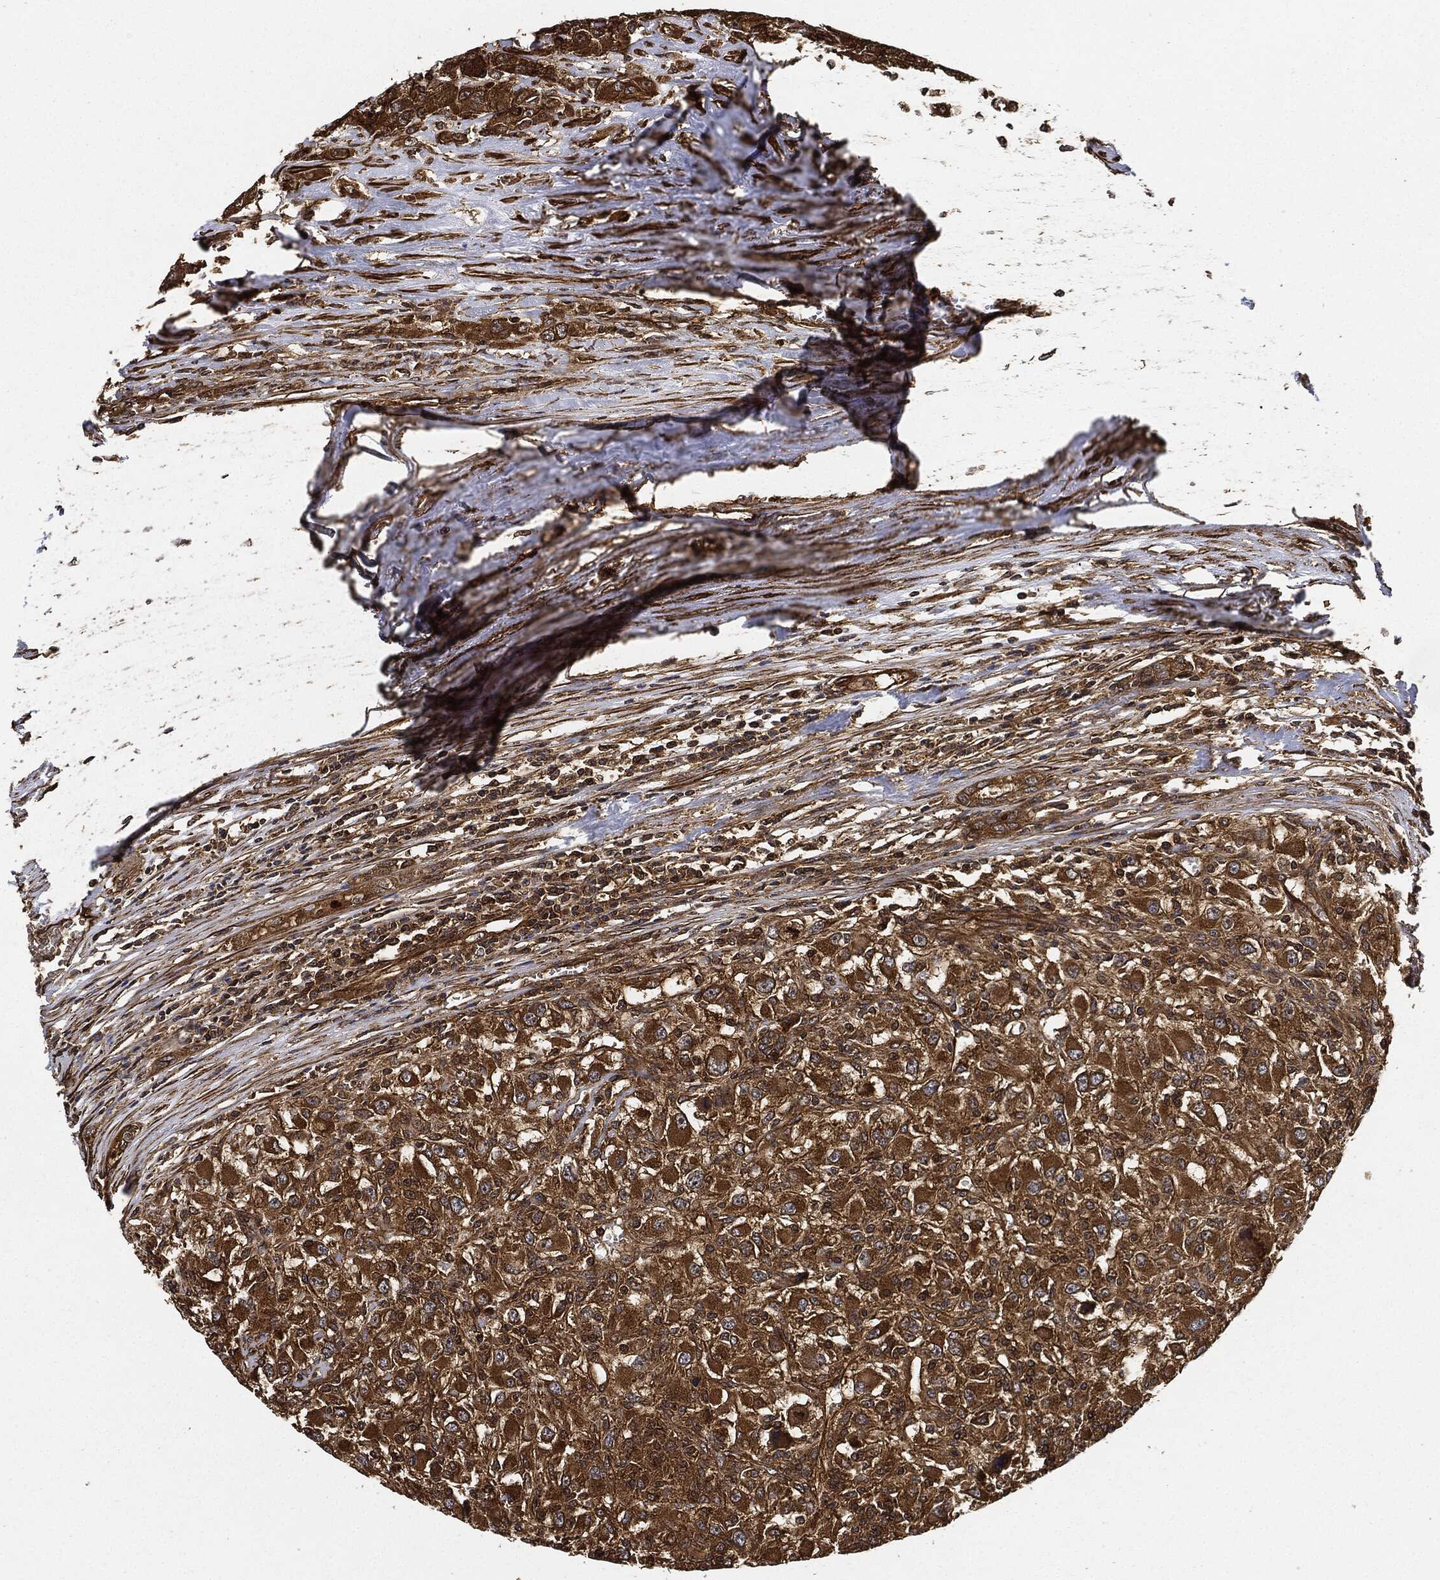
{"staining": {"intensity": "strong", "quantity": ">75%", "location": "cytoplasmic/membranous"}, "tissue": "renal cancer", "cell_type": "Tumor cells", "image_type": "cancer", "snomed": [{"axis": "morphology", "description": "Adenocarcinoma, NOS"}, {"axis": "topography", "description": "Kidney"}], "caption": "DAB immunohistochemical staining of human renal adenocarcinoma exhibits strong cytoplasmic/membranous protein staining in approximately >75% of tumor cells.", "gene": "CEP290", "patient": {"sex": "female", "age": 67}}